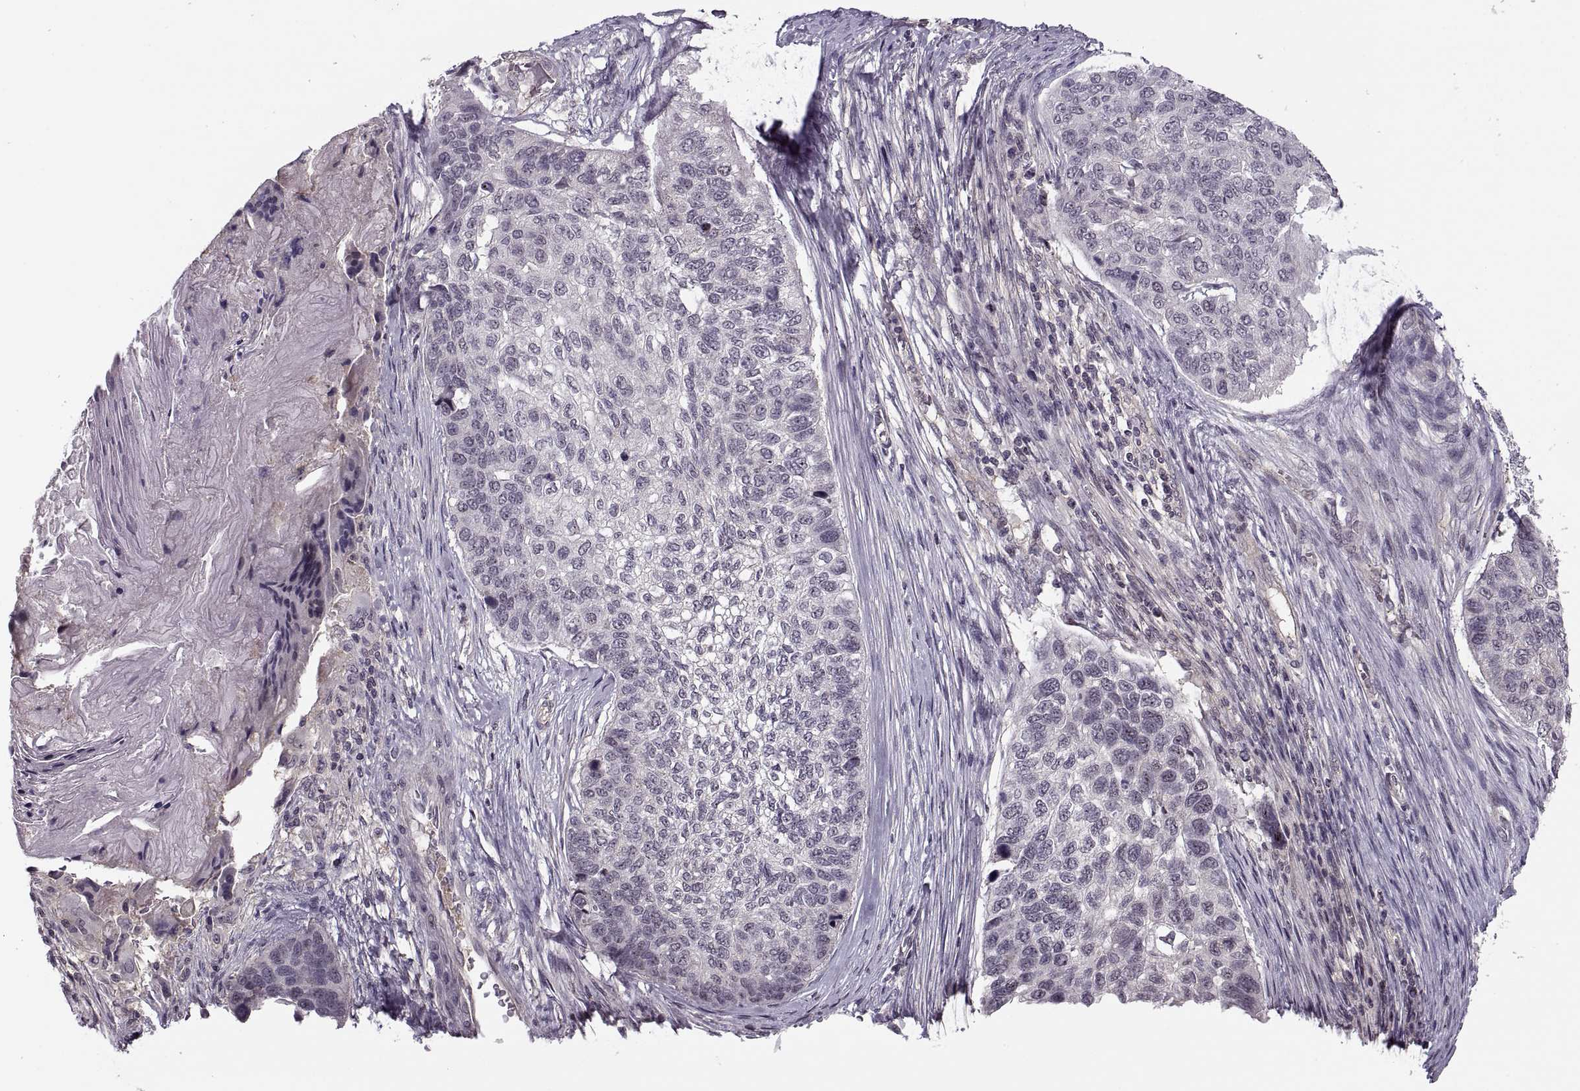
{"staining": {"intensity": "negative", "quantity": "none", "location": "none"}, "tissue": "lung cancer", "cell_type": "Tumor cells", "image_type": "cancer", "snomed": [{"axis": "morphology", "description": "Squamous cell carcinoma, NOS"}, {"axis": "topography", "description": "Lung"}], "caption": "An image of lung cancer stained for a protein displays no brown staining in tumor cells.", "gene": "LUZP2", "patient": {"sex": "male", "age": 69}}